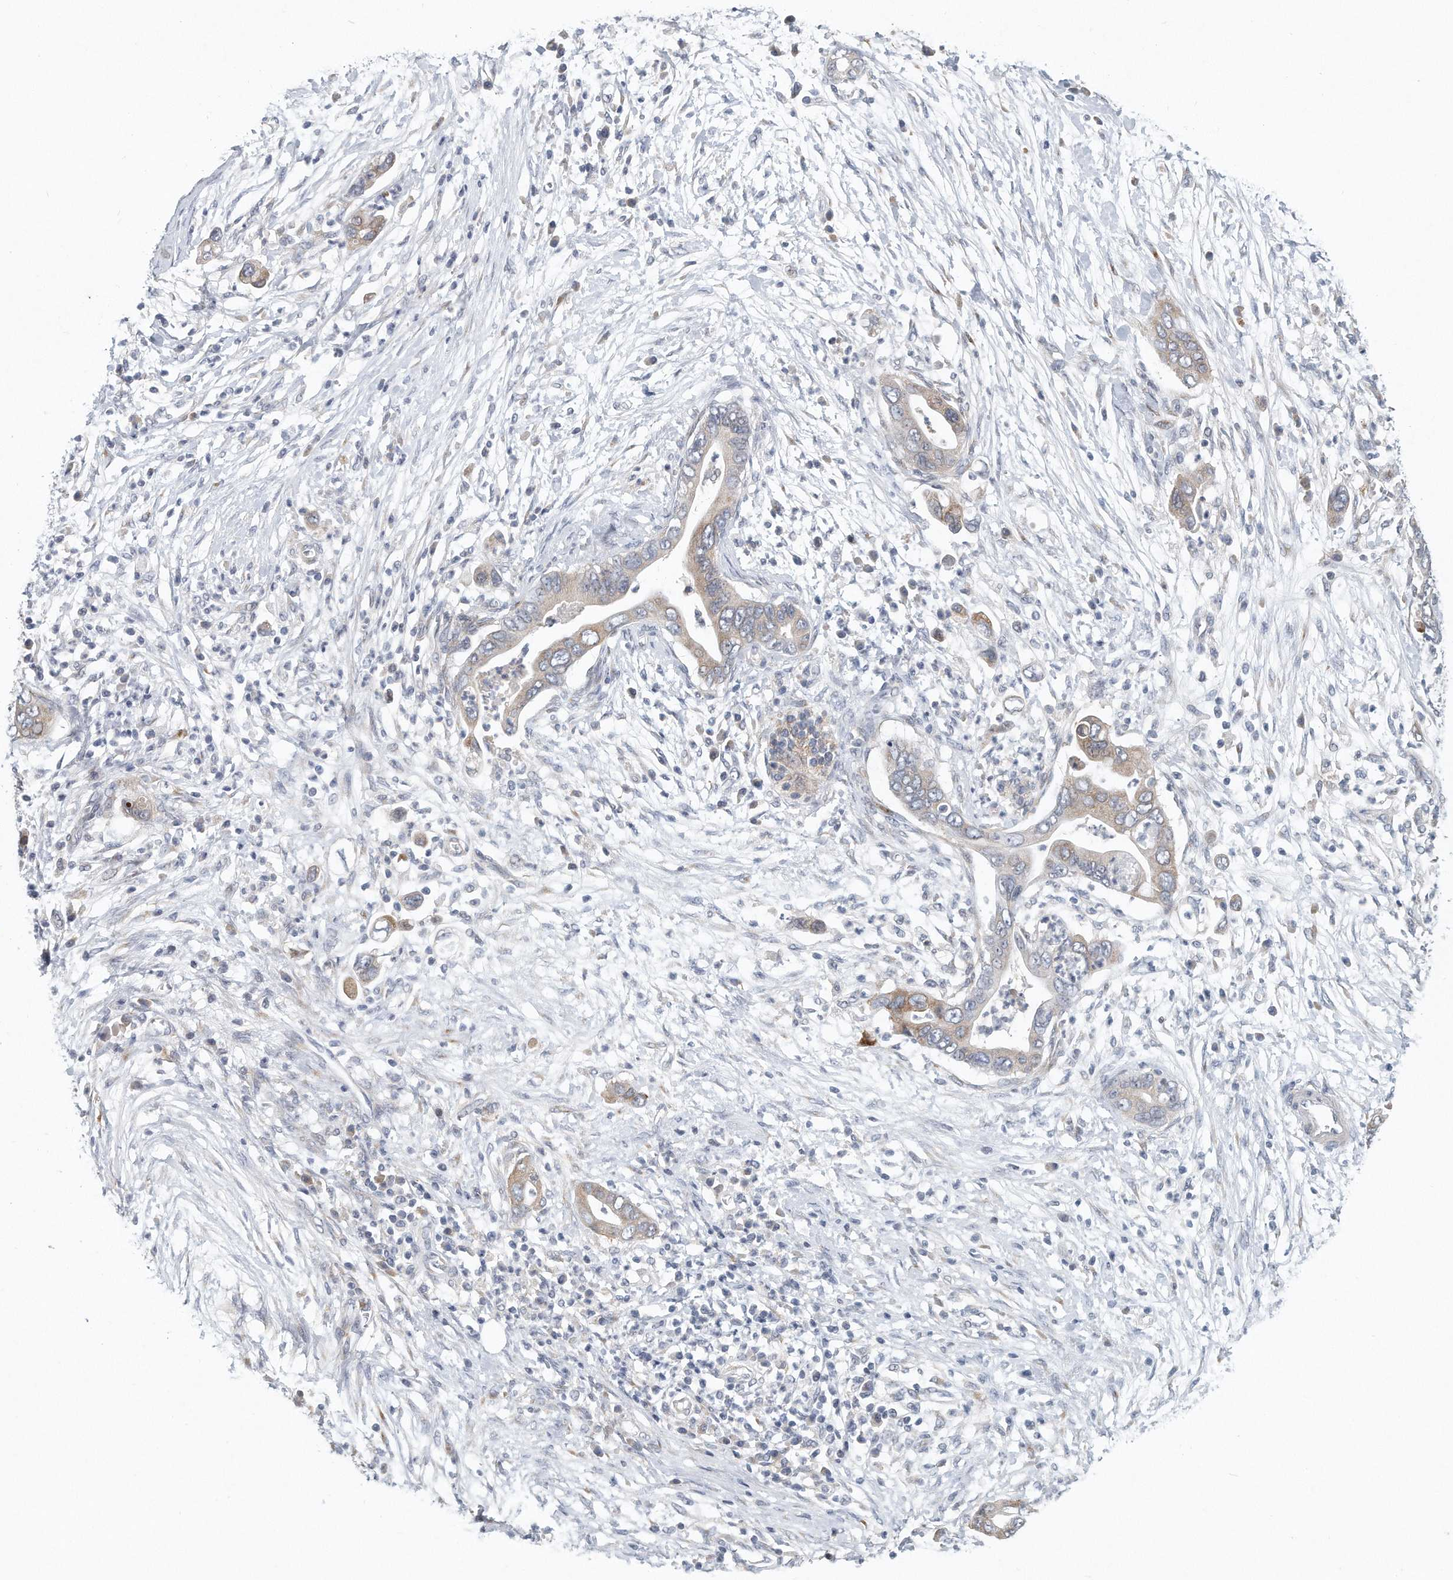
{"staining": {"intensity": "weak", "quantity": "25%-75%", "location": "cytoplasmic/membranous"}, "tissue": "pancreatic cancer", "cell_type": "Tumor cells", "image_type": "cancer", "snomed": [{"axis": "morphology", "description": "Adenocarcinoma, NOS"}, {"axis": "topography", "description": "Pancreas"}], "caption": "Weak cytoplasmic/membranous expression for a protein is identified in about 25%-75% of tumor cells of pancreatic adenocarcinoma using immunohistochemistry.", "gene": "VLDLR", "patient": {"sex": "male", "age": 75}}